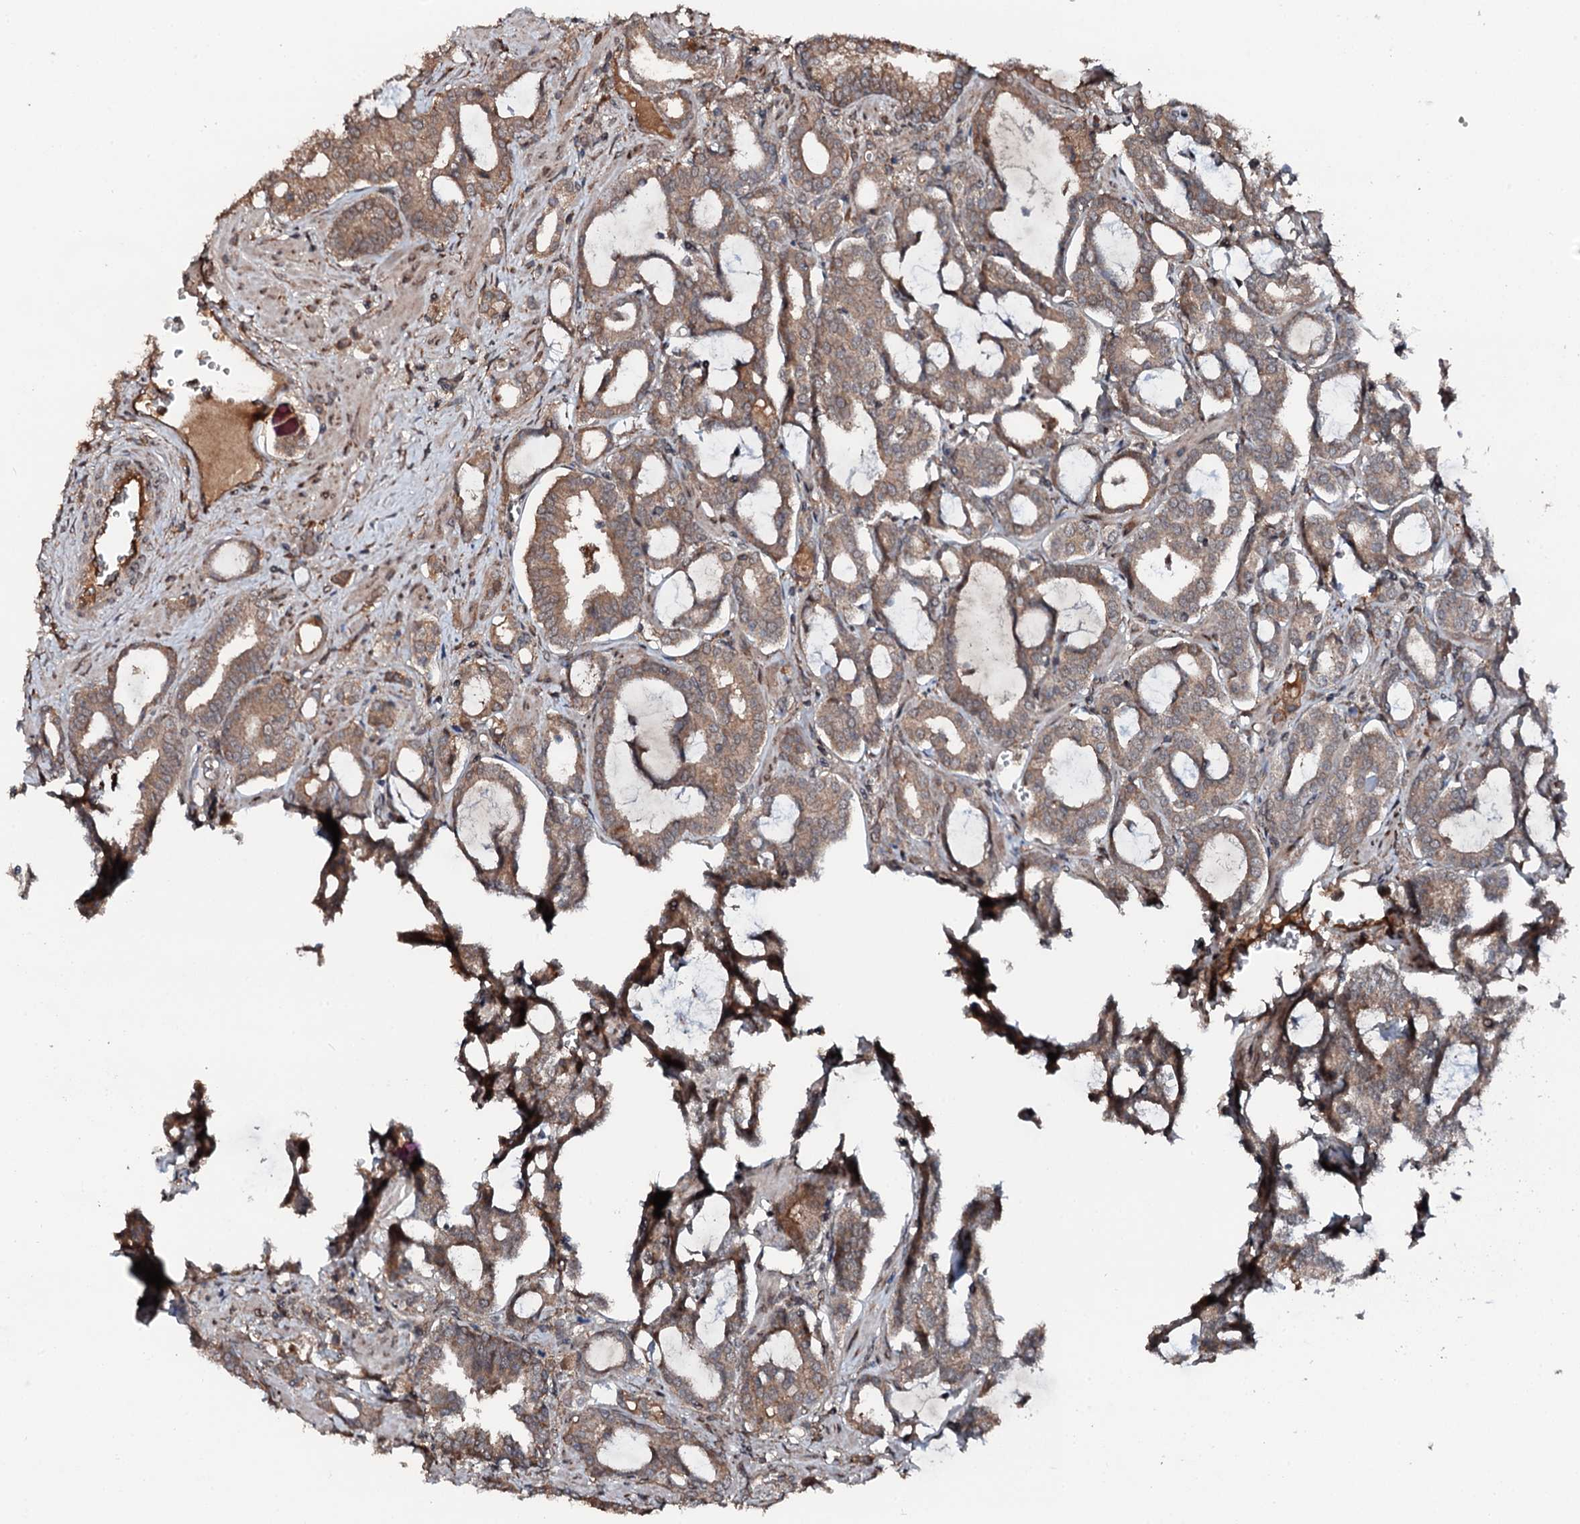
{"staining": {"intensity": "moderate", "quantity": ">75%", "location": "cytoplasmic/membranous"}, "tissue": "prostate cancer", "cell_type": "Tumor cells", "image_type": "cancer", "snomed": [{"axis": "morphology", "description": "Adenocarcinoma, High grade"}, {"axis": "topography", "description": "Prostate and seminal vesicle, NOS"}], "caption": "This micrograph reveals immunohistochemistry staining of prostate adenocarcinoma (high-grade), with medium moderate cytoplasmic/membranous expression in approximately >75% of tumor cells.", "gene": "FLYWCH1", "patient": {"sex": "male", "age": 67}}